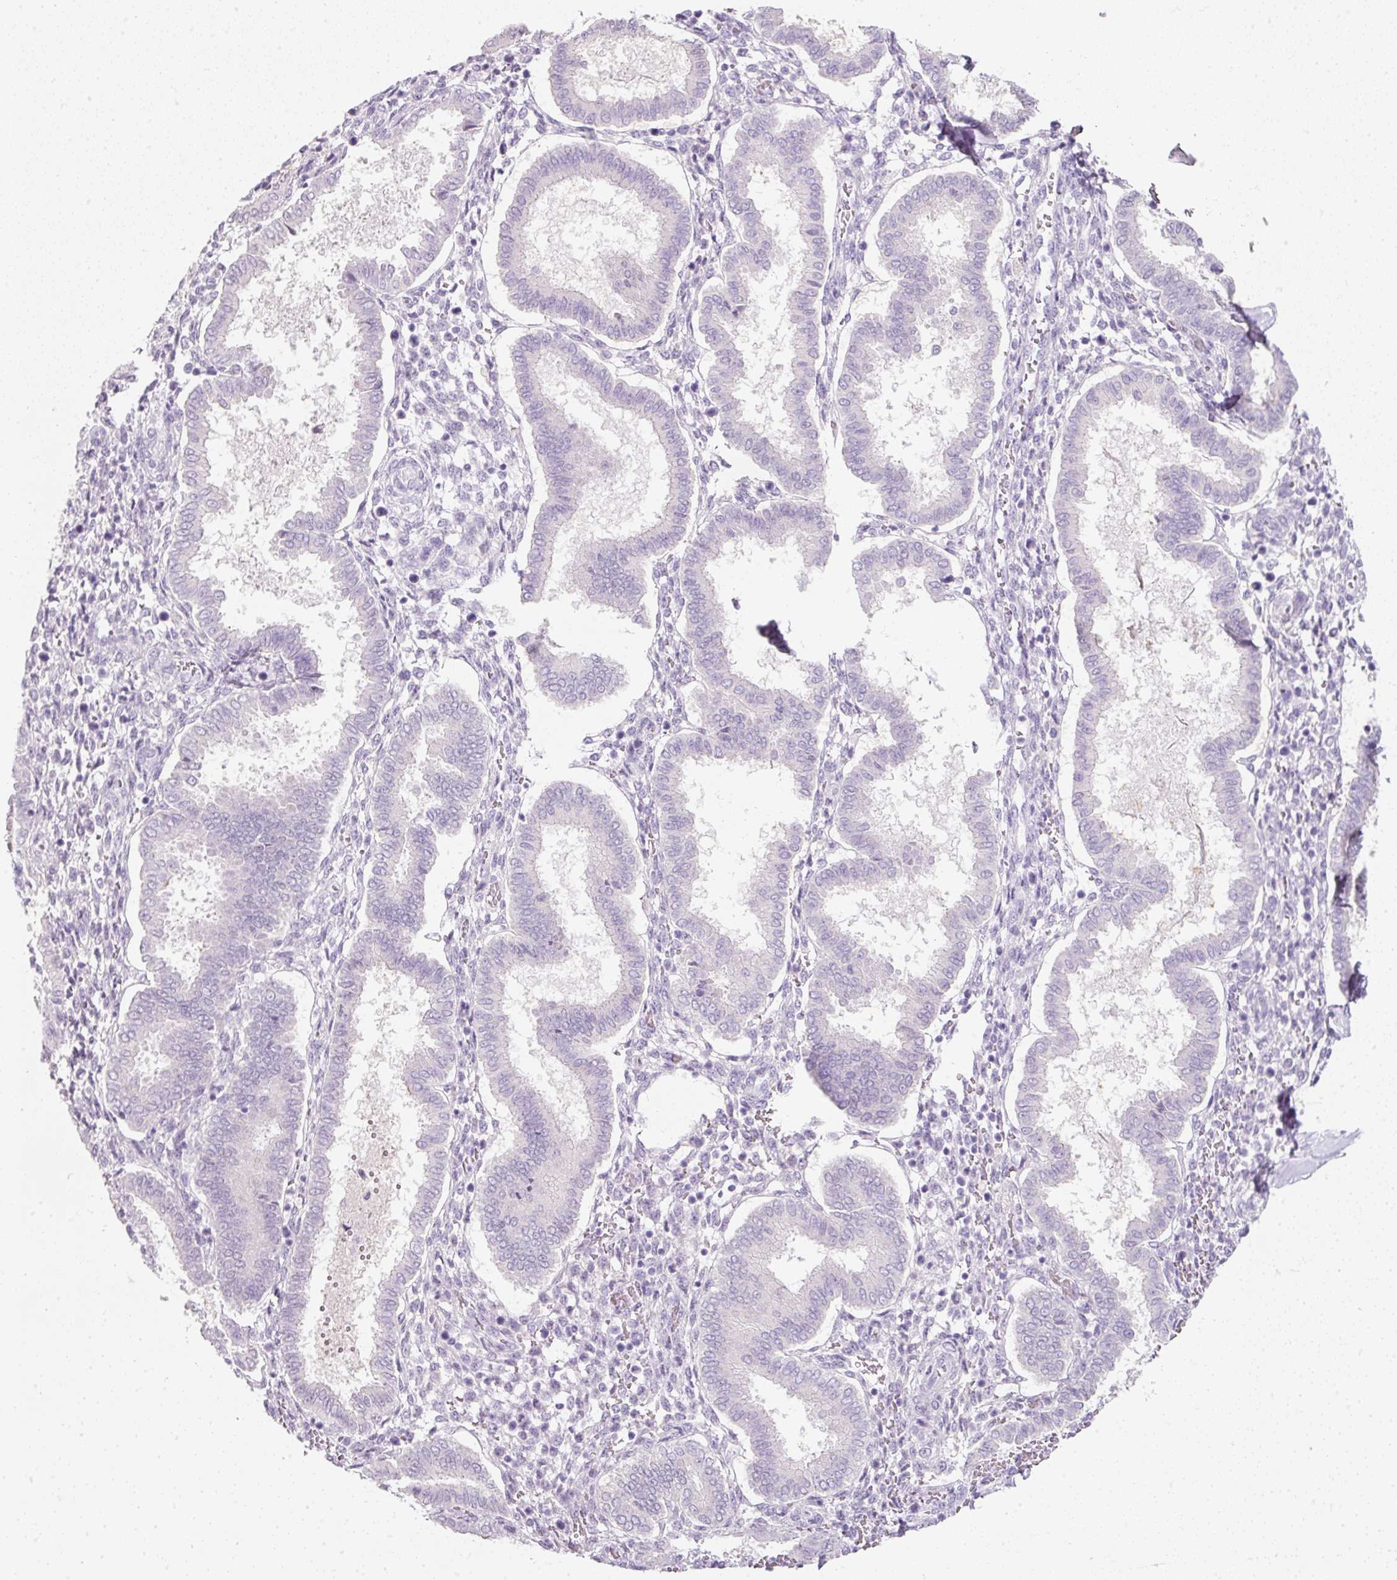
{"staining": {"intensity": "negative", "quantity": "none", "location": "none"}, "tissue": "endometrium", "cell_type": "Cells in endometrial stroma", "image_type": "normal", "snomed": [{"axis": "morphology", "description": "Normal tissue, NOS"}, {"axis": "topography", "description": "Endometrium"}], "caption": "This histopathology image is of benign endometrium stained with IHC to label a protein in brown with the nuclei are counter-stained blue. There is no positivity in cells in endometrial stroma.", "gene": "DNM1", "patient": {"sex": "female", "age": 24}}